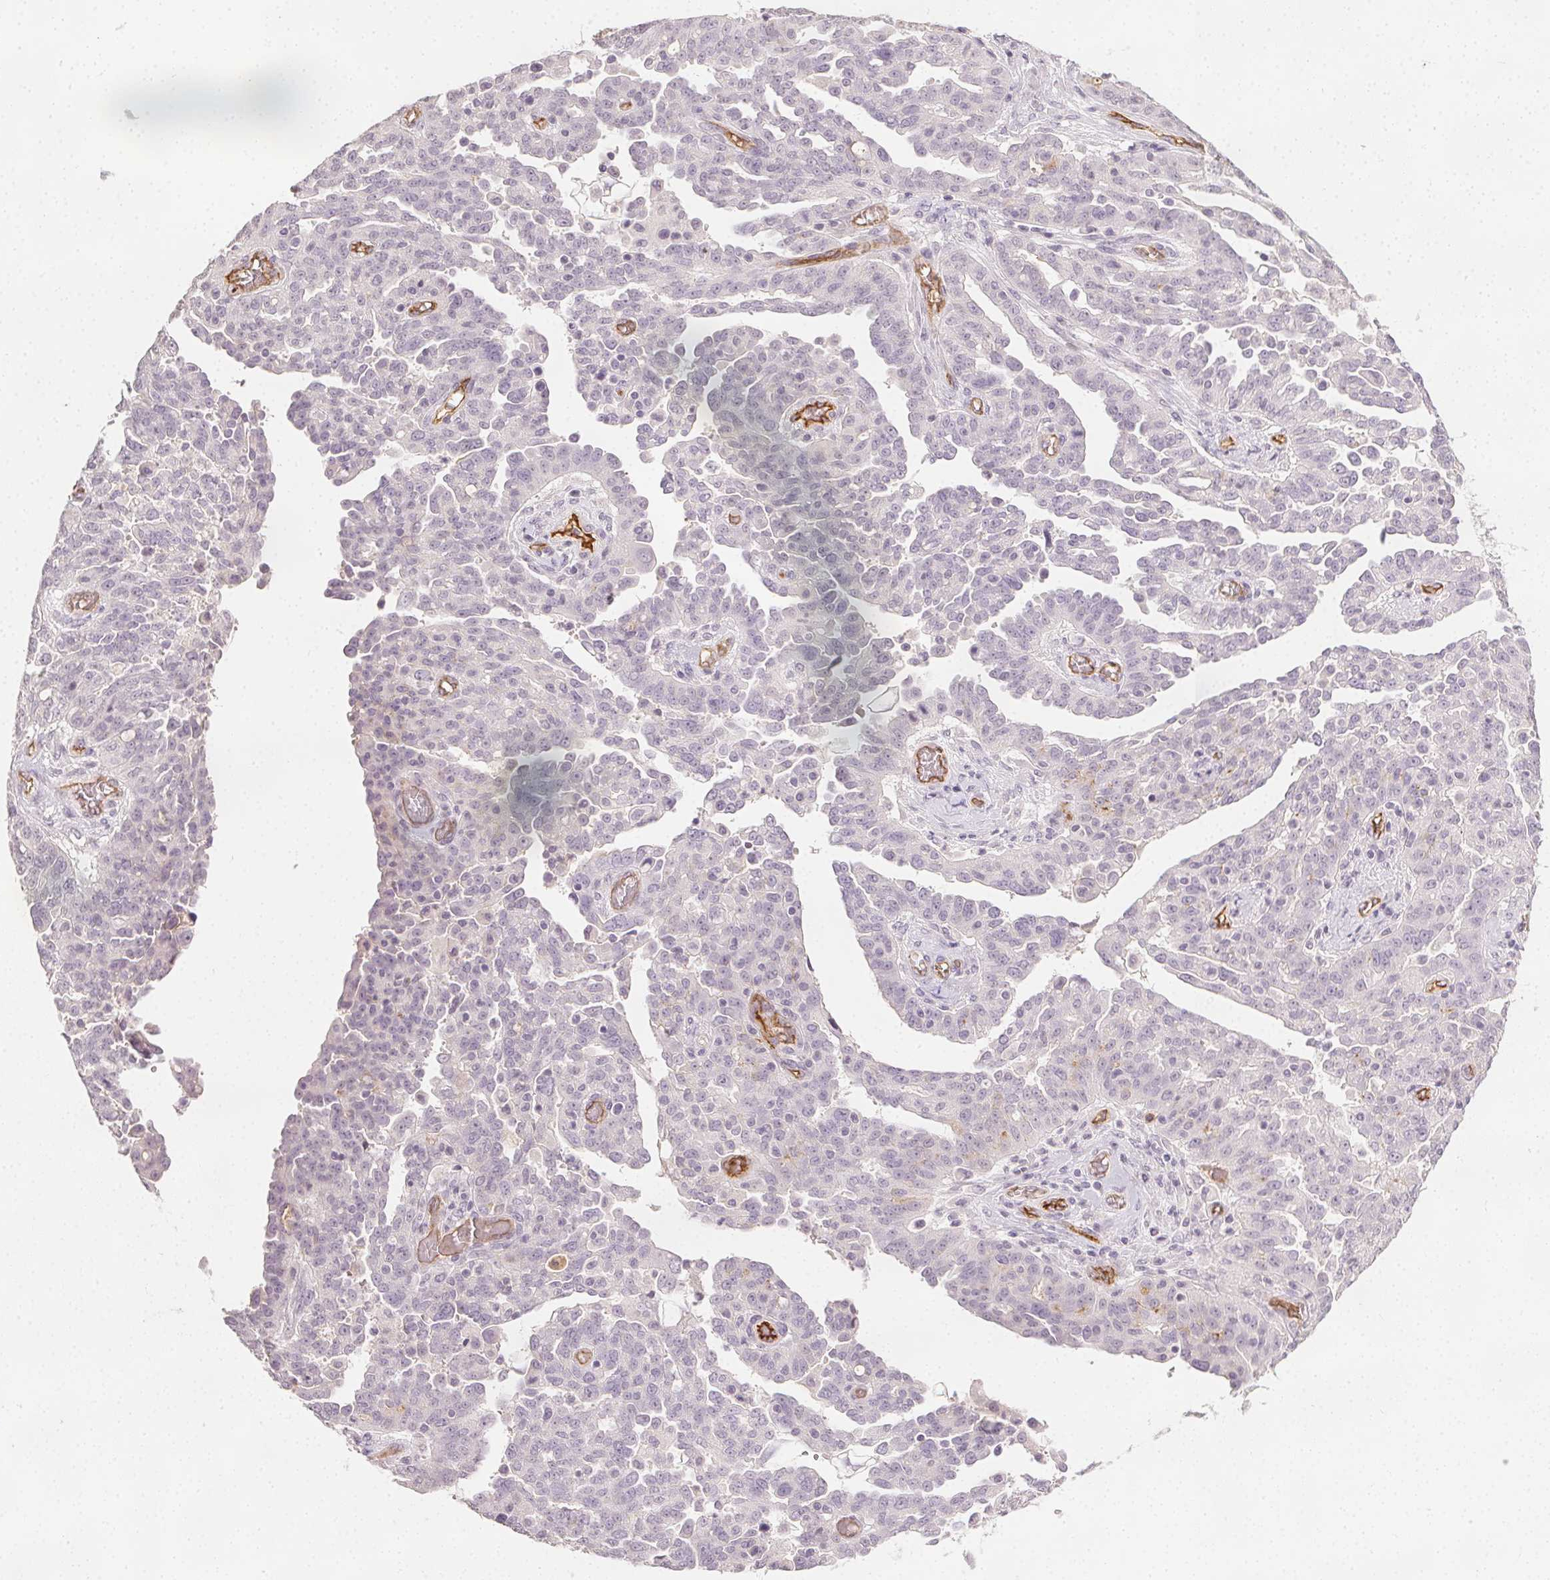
{"staining": {"intensity": "negative", "quantity": "none", "location": "none"}, "tissue": "ovarian cancer", "cell_type": "Tumor cells", "image_type": "cancer", "snomed": [{"axis": "morphology", "description": "Cystadenocarcinoma, serous, NOS"}, {"axis": "topography", "description": "Ovary"}], "caption": "An IHC micrograph of ovarian cancer is shown. There is no staining in tumor cells of ovarian cancer.", "gene": "PODXL", "patient": {"sex": "female", "age": 67}}